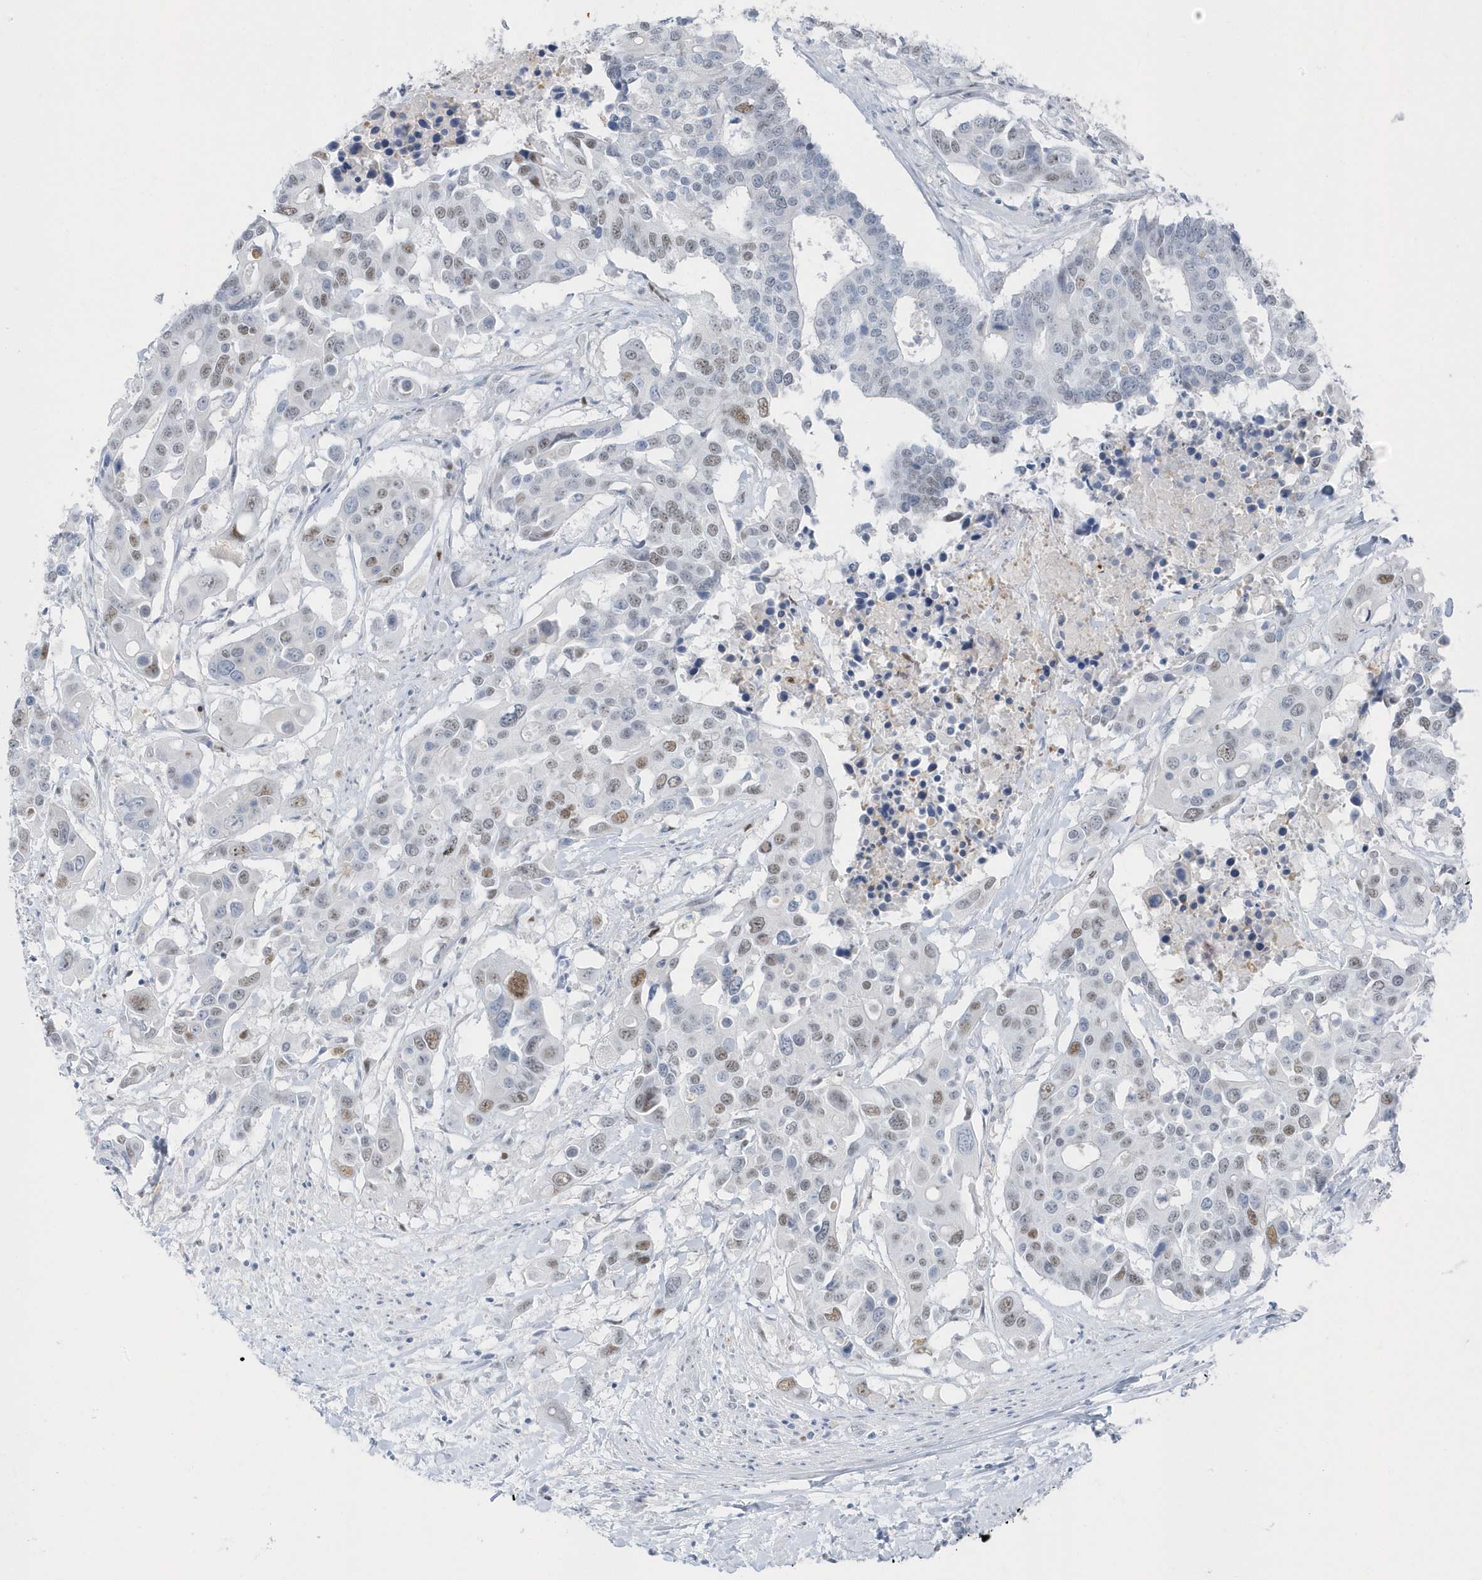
{"staining": {"intensity": "moderate", "quantity": "<25%", "location": "nuclear"}, "tissue": "colorectal cancer", "cell_type": "Tumor cells", "image_type": "cancer", "snomed": [{"axis": "morphology", "description": "Adenocarcinoma, NOS"}, {"axis": "topography", "description": "Colon"}], "caption": "Immunohistochemistry of colorectal adenocarcinoma shows low levels of moderate nuclear expression in about <25% of tumor cells.", "gene": "SMIM34", "patient": {"sex": "male", "age": 77}}